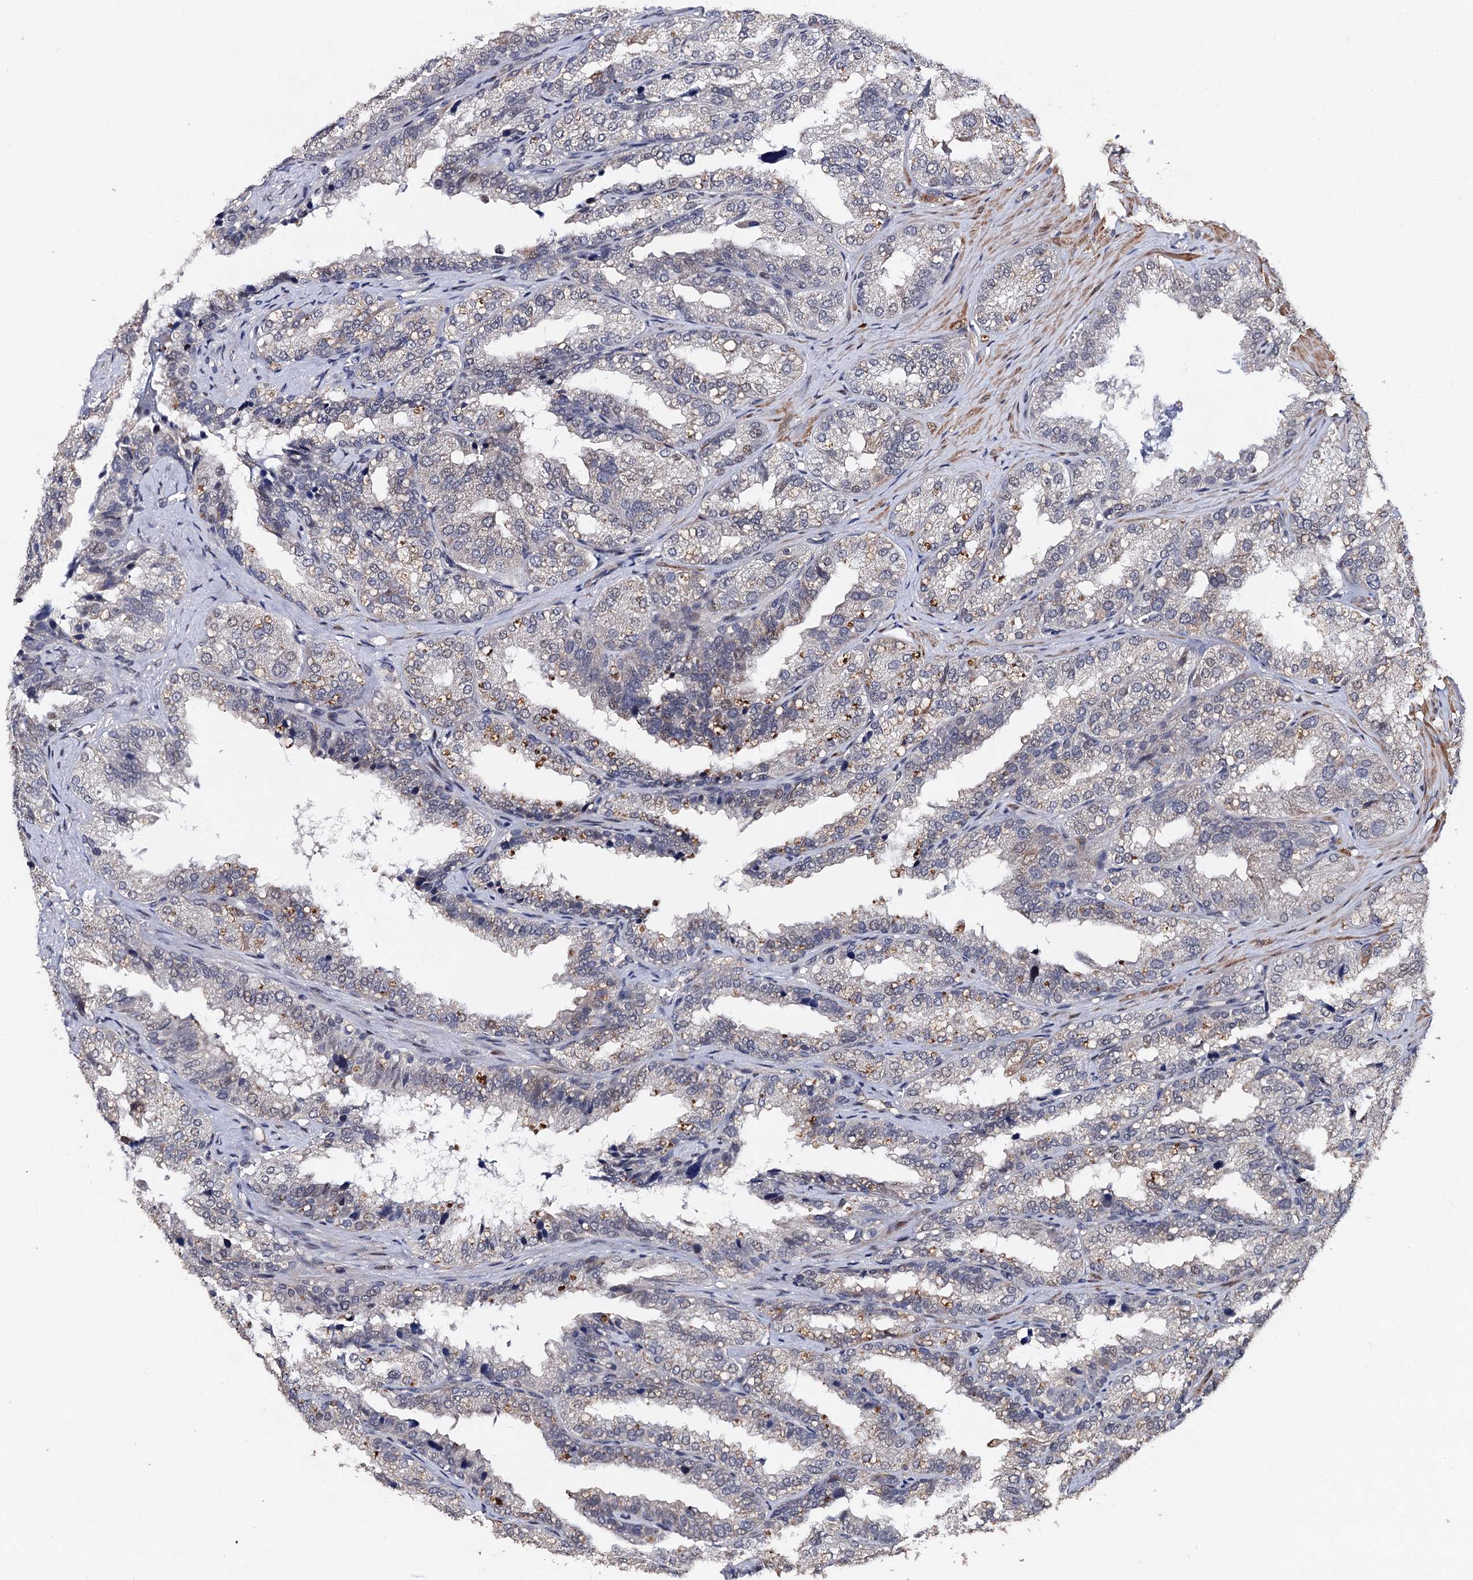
{"staining": {"intensity": "weak", "quantity": "<25%", "location": "cytoplasmic/membranous"}, "tissue": "seminal vesicle", "cell_type": "Glandular cells", "image_type": "normal", "snomed": [{"axis": "morphology", "description": "Normal tissue, NOS"}, {"axis": "topography", "description": "Prostate"}, {"axis": "topography", "description": "Seminal veicle"}], "caption": "This is an immunohistochemistry (IHC) micrograph of normal human seminal vesicle. There is no positivity in glandular cells.", "gene": "PPTC7", "patient": {"sex": "male", "age": 51}}